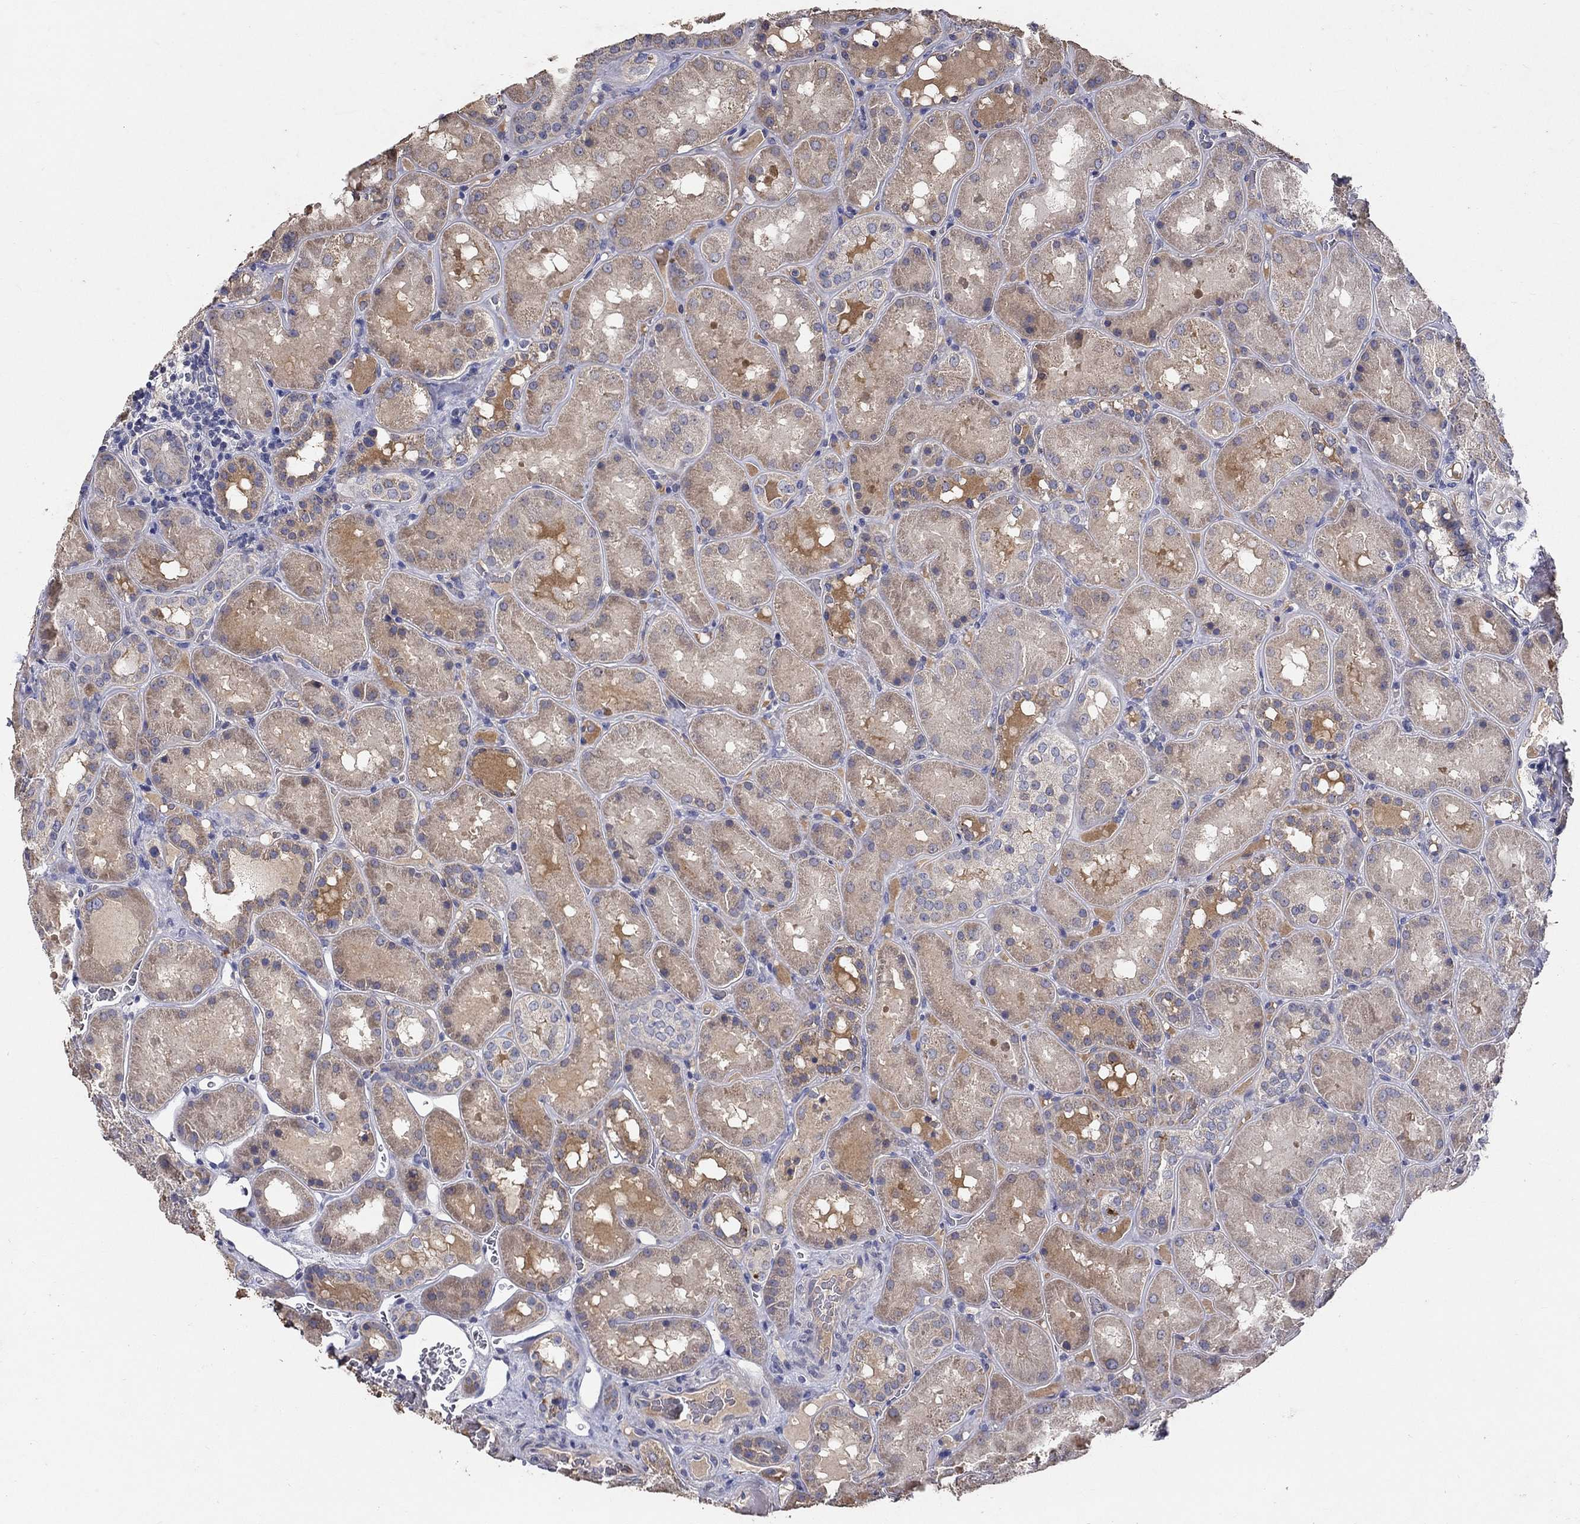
{"staining": {"intensity": "negative", "quantity": "none", "location": "none"}, "tissue": "kidney", "cell_type": "Cells in glomeruli", "image_type": "normal", "snomed": [{"axis": "morphology", "description": "Normal tissue, NOS"}, {"axis": "topography", "description": "Kidney"}], "caption": "An immunohistochemistry (IHC) micrograph of benign kidney is shown. There is no staining in cells in glomeruli of kidney.", "gene": "PROZ", "patient": {"sex": "male", "age": 73}}